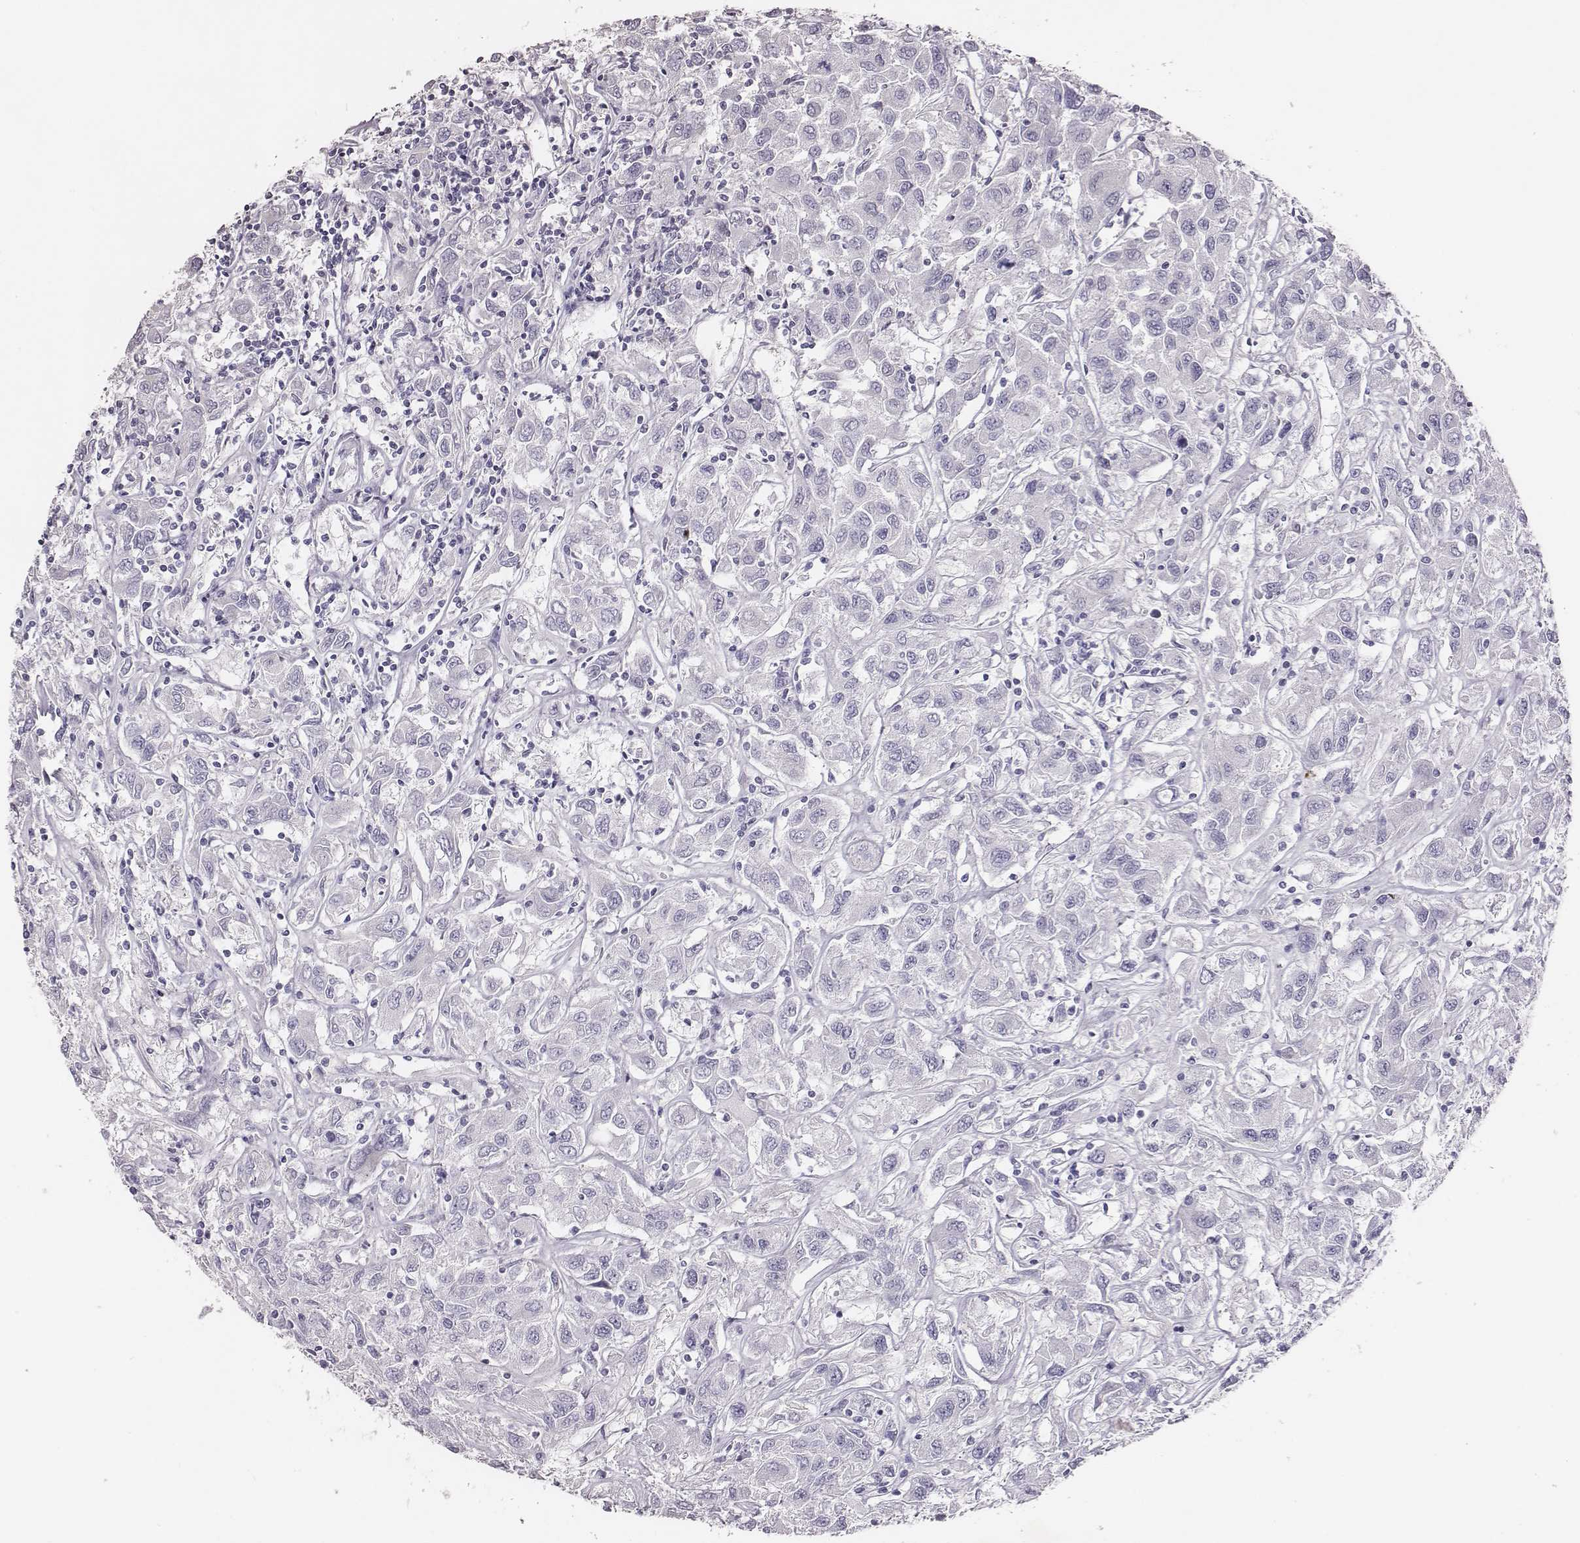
{"staining": {"intensity": "negative", "quantity": "none", "location": "none"}, "tissue": "renal cancer", "cell_type": "Tumor cells", "image_type": "cancer", "snomed": [{"axis": "morphology", "description": "Adenocarcinoma, NOS"}, {"axis": "topography", "description": "Kidney"}], "caption": "A photomicrograph of renal cancer (adenocarcinoma) stained for a protein reveals no brown staining in tumor cells.", "gene": "P2RY10", "patient": {"sex": "female", "age": 76}}